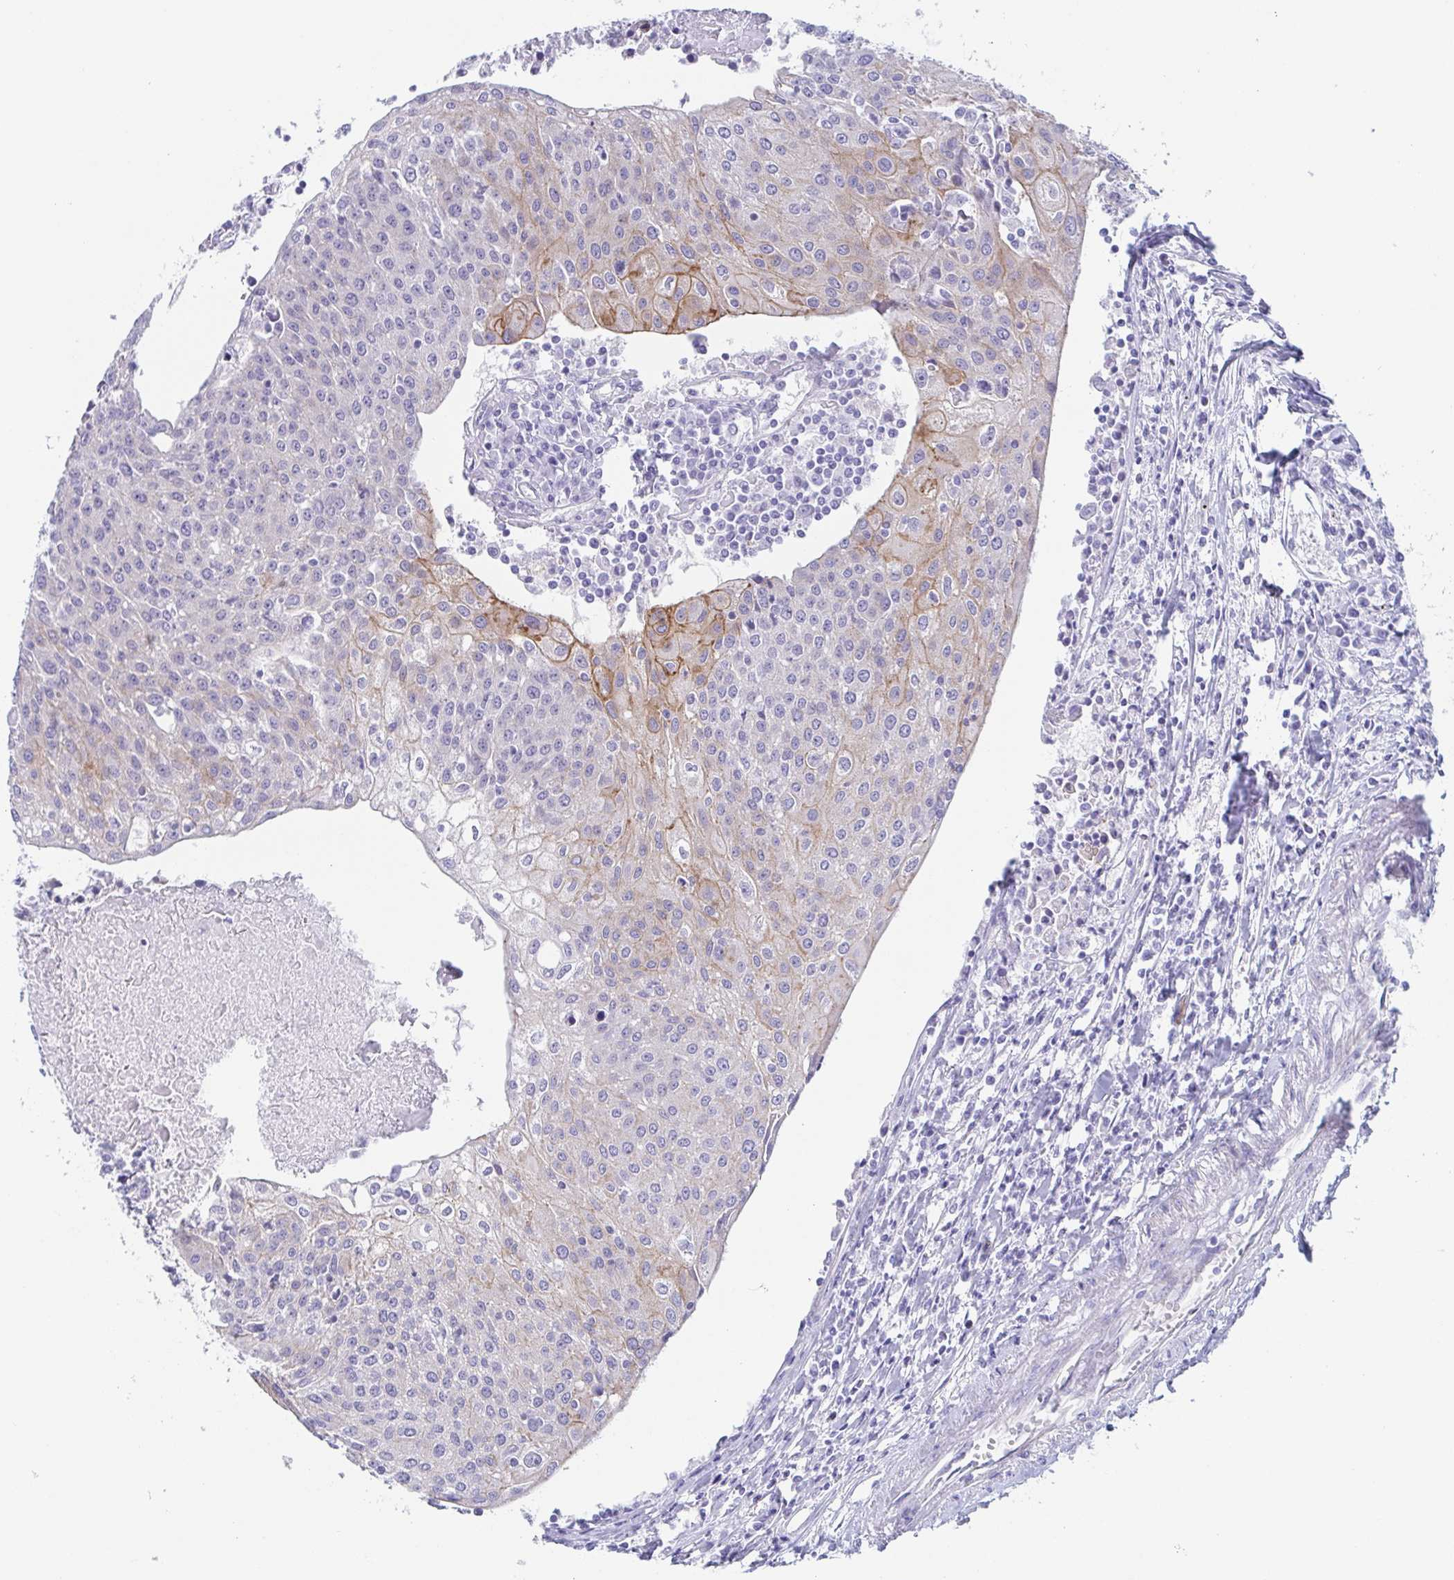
{"staining": {"intensity": "weak", "quantity": "<25%", "location": "cytoplasmic/membranous"}, "tissue": "urothelial cancer", "cell_type": "Tumor cells", "image_type": "cancer", "snomed": [{"axis": "morphology", "description": "Urothelial carcinoma, High grade"}, {"axis": "topography", "description": "Urinary bladder"}], "caption": "Urothelial carcinoma (high-grade) stained for a protein using immunohistochemistry shows no positivity tumor cells.", "gene": "DYNC1I1", "patient": {"sex": "female", "age": 85}}